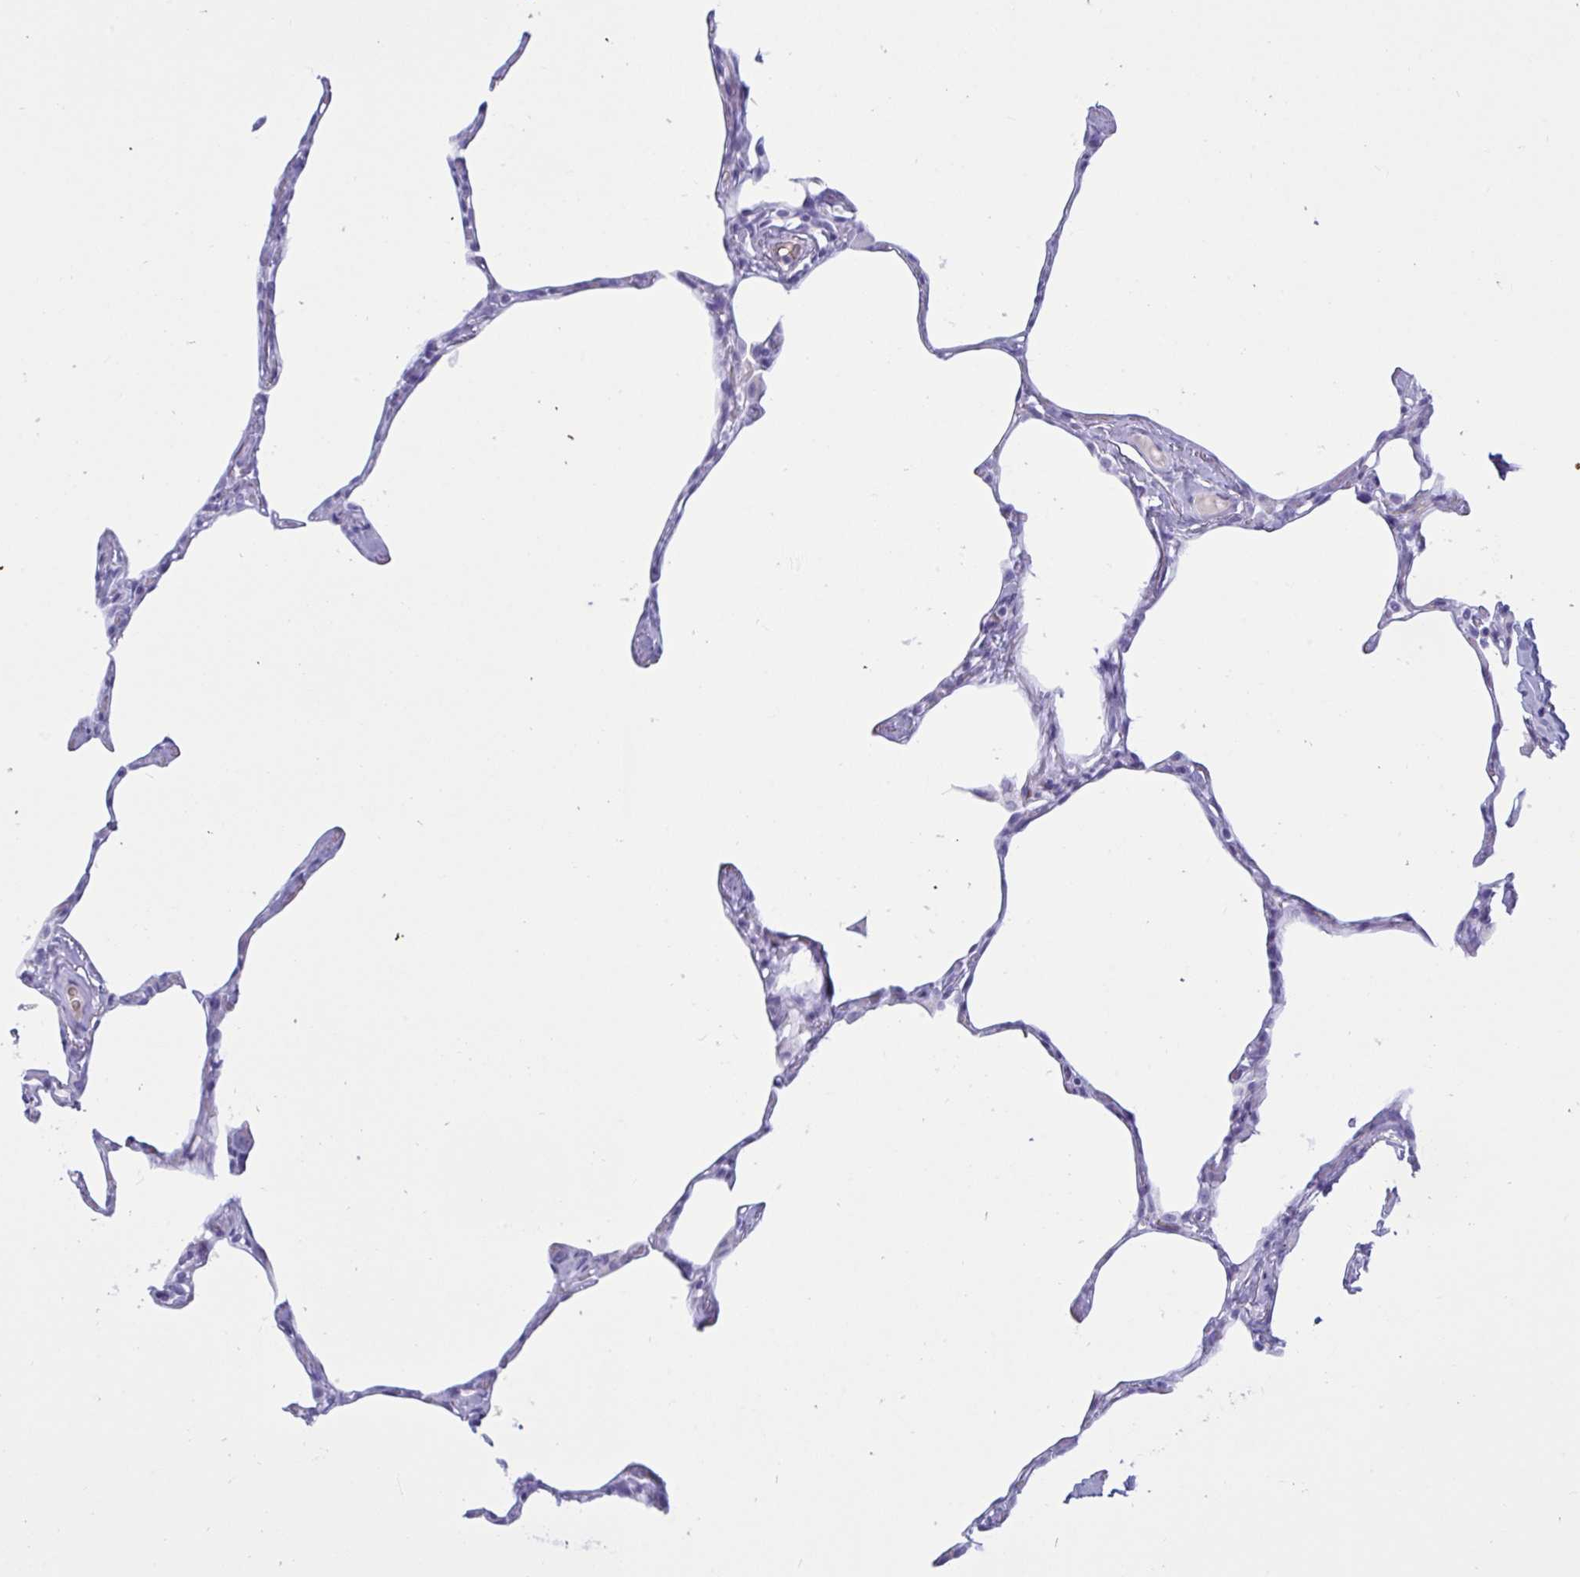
{"staining": {"intensity": "negative", "quantity": "none", "location": "none"}, "tissue": "lung", "cell_type": "Alveolar cells", "image_type": "normal", "snomed": [{"axis": "morphology", "description": "Normal tissue, NOS"}, {"axis": "topography", "description": "Lung"}], "caption": "Alveolar cells are negative for protein expression in benign human lung. (Immunohistochemistry, brightfield microscopy, high magnification).", "gene": "SLC2A1", "patient": {"sex": "male", "age": 65}}